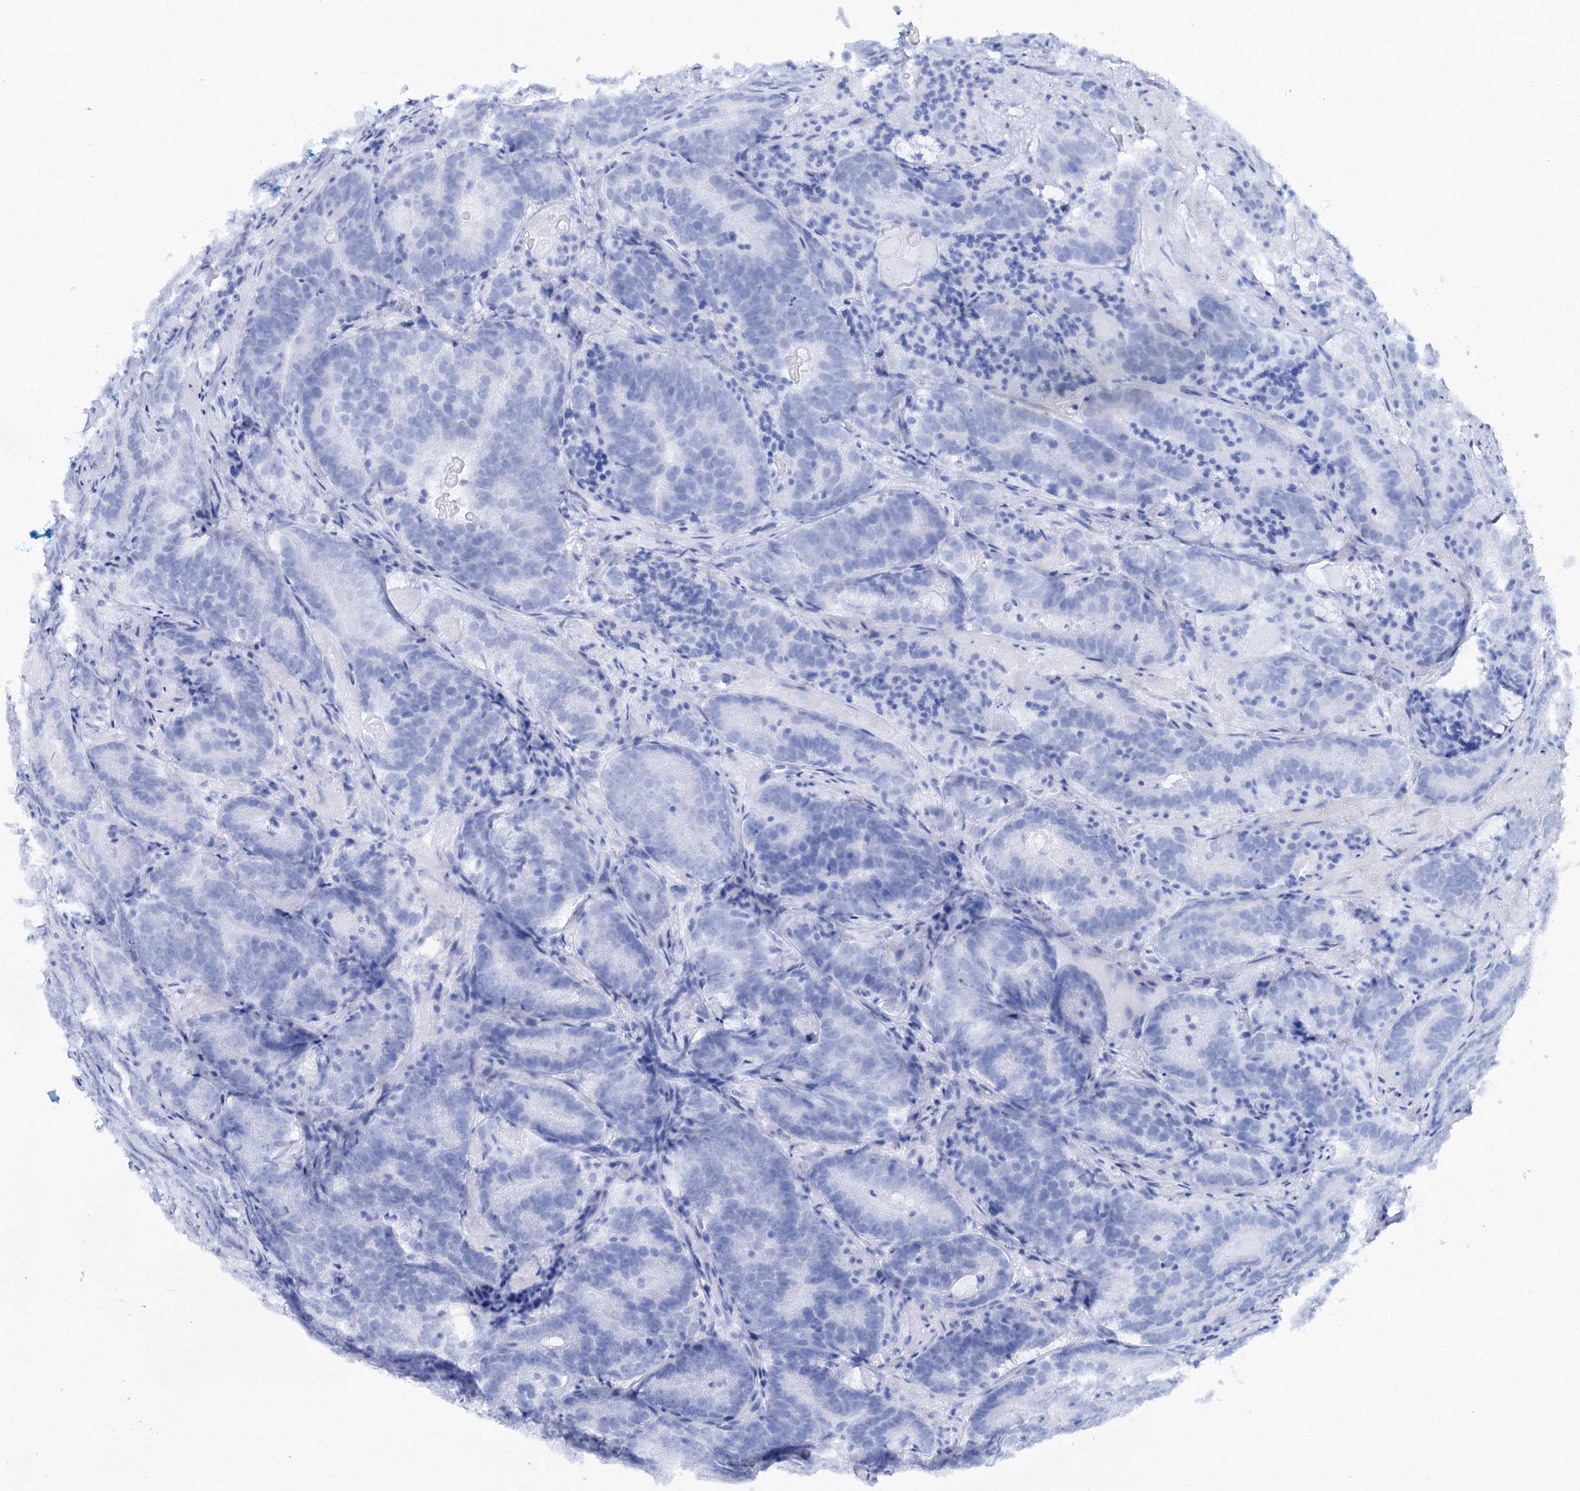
{"staining": {"intensity": "negative", "quantity": "none", "location": "none"}, "tissue": "prostate cancer", "cell_type": "Tumor cells", "image_type": "cancer", "snomed": [{"axis": "morphology", "description": "Adenocarcinoma, High grade"}, {"axis": "topography", "description": "Prostate"}], "caption": "This is an immunohistochemistry (IHC) micrograph of prostate cancer (high-grade adenocarcinoma). There is no positivity in tumor cells.", "gene": "CSN3", "patient": {"sex": "male", "age": 57}}